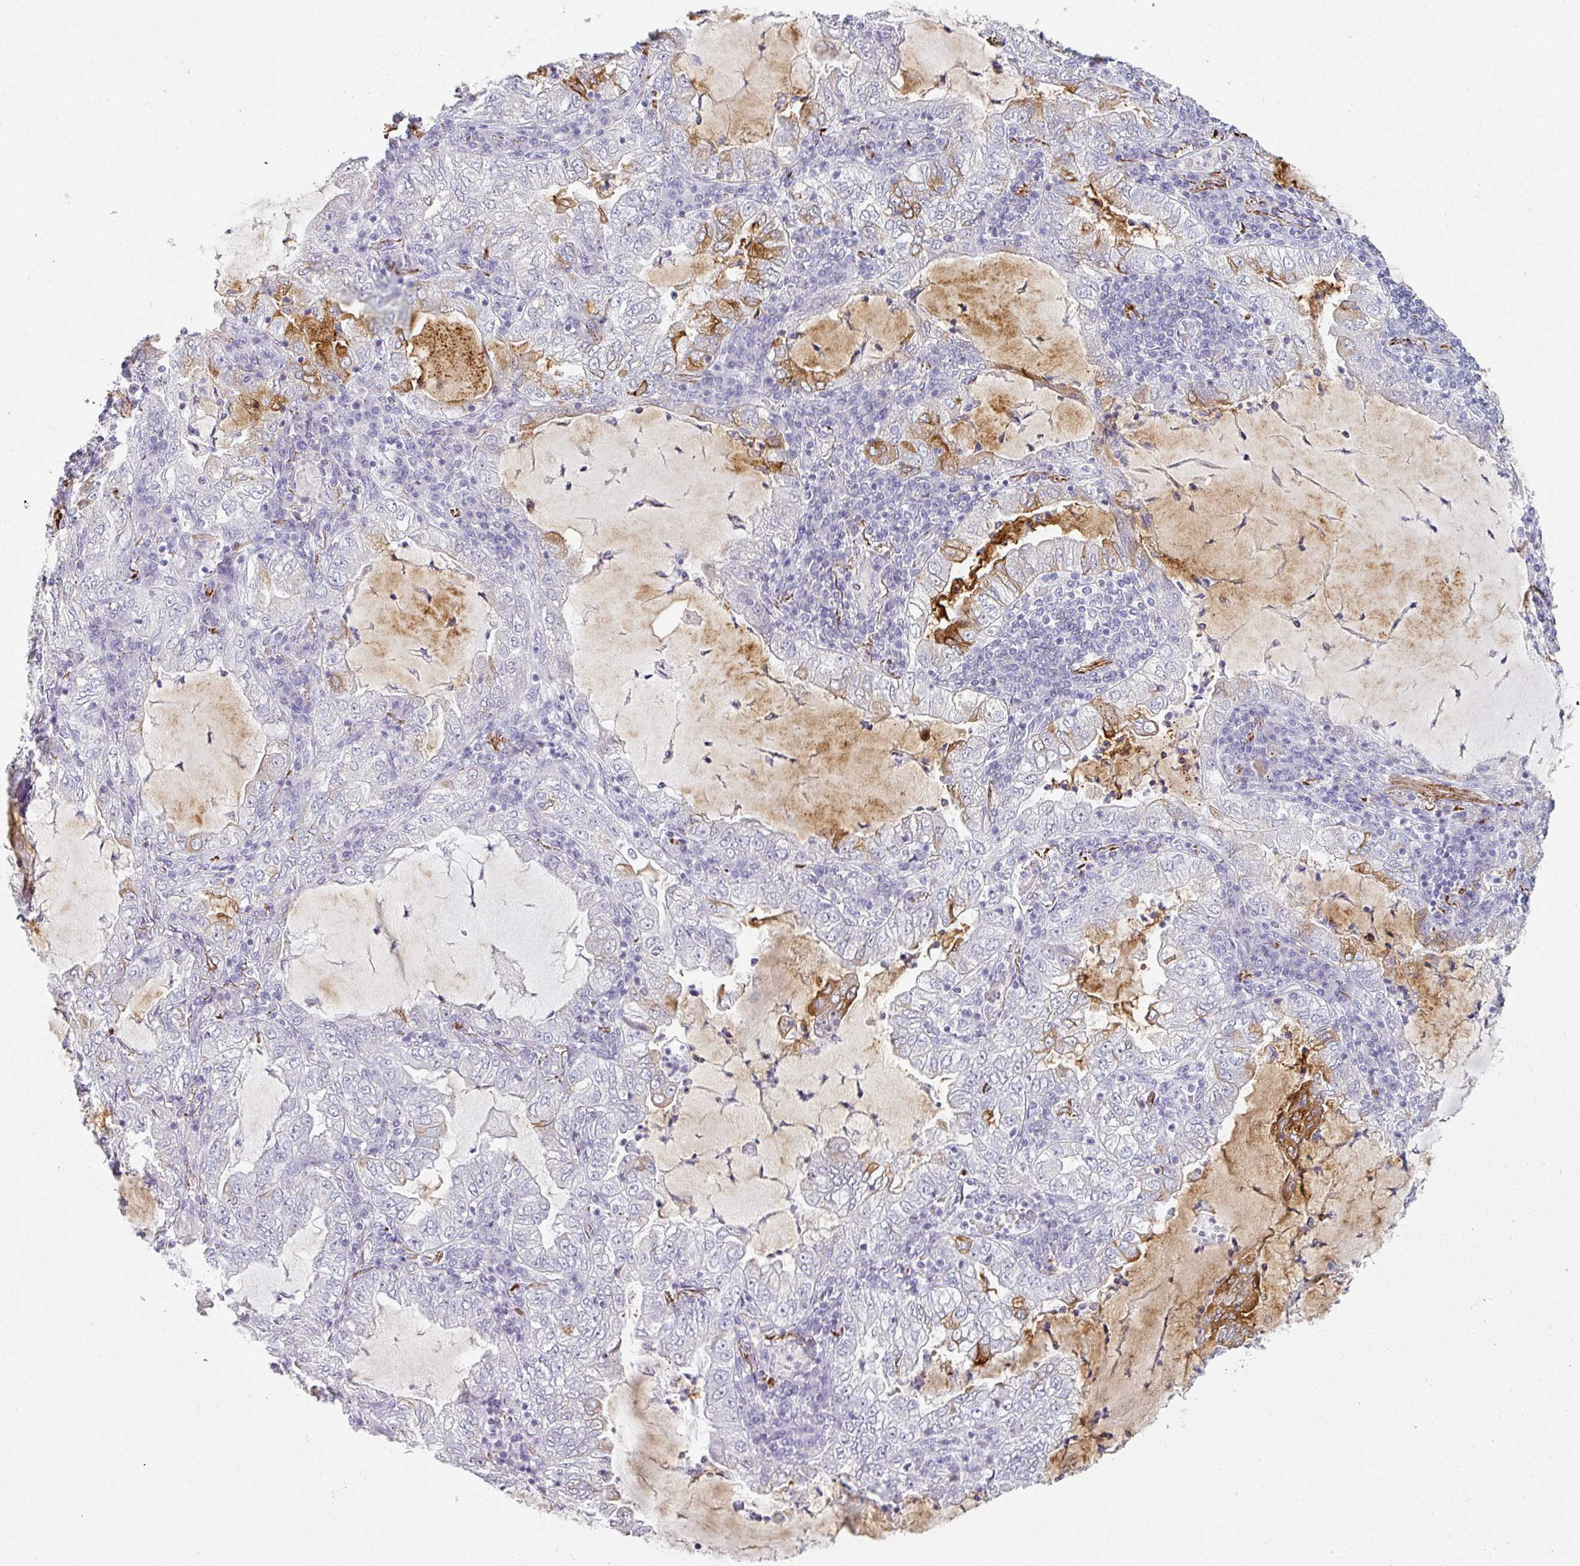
{"staining": {"intensity": "negative", "quantity": "none", "location": "none"}, "tissue": "lung cancer", "cell_type": "Tumor cells", "image_type": "cancer", "snomed": [{"axis": "morphology", "description": "Adenocarcinoma, NOS"}, {"axis": "topography", "description": "Lung"}], "caption": "Photomicrograph shows no significant protein expression in tumor cells of lung cancer (adenocarcinoma). Brightfield microscopy of immunohistochemistry stained with DAB (3,3'-diaminobenzidine) (brown) and hematoxylin (blue), captured at high magnification.", "gene": "SFTPA1", "patient": {"sex": "female", "age": 73}}